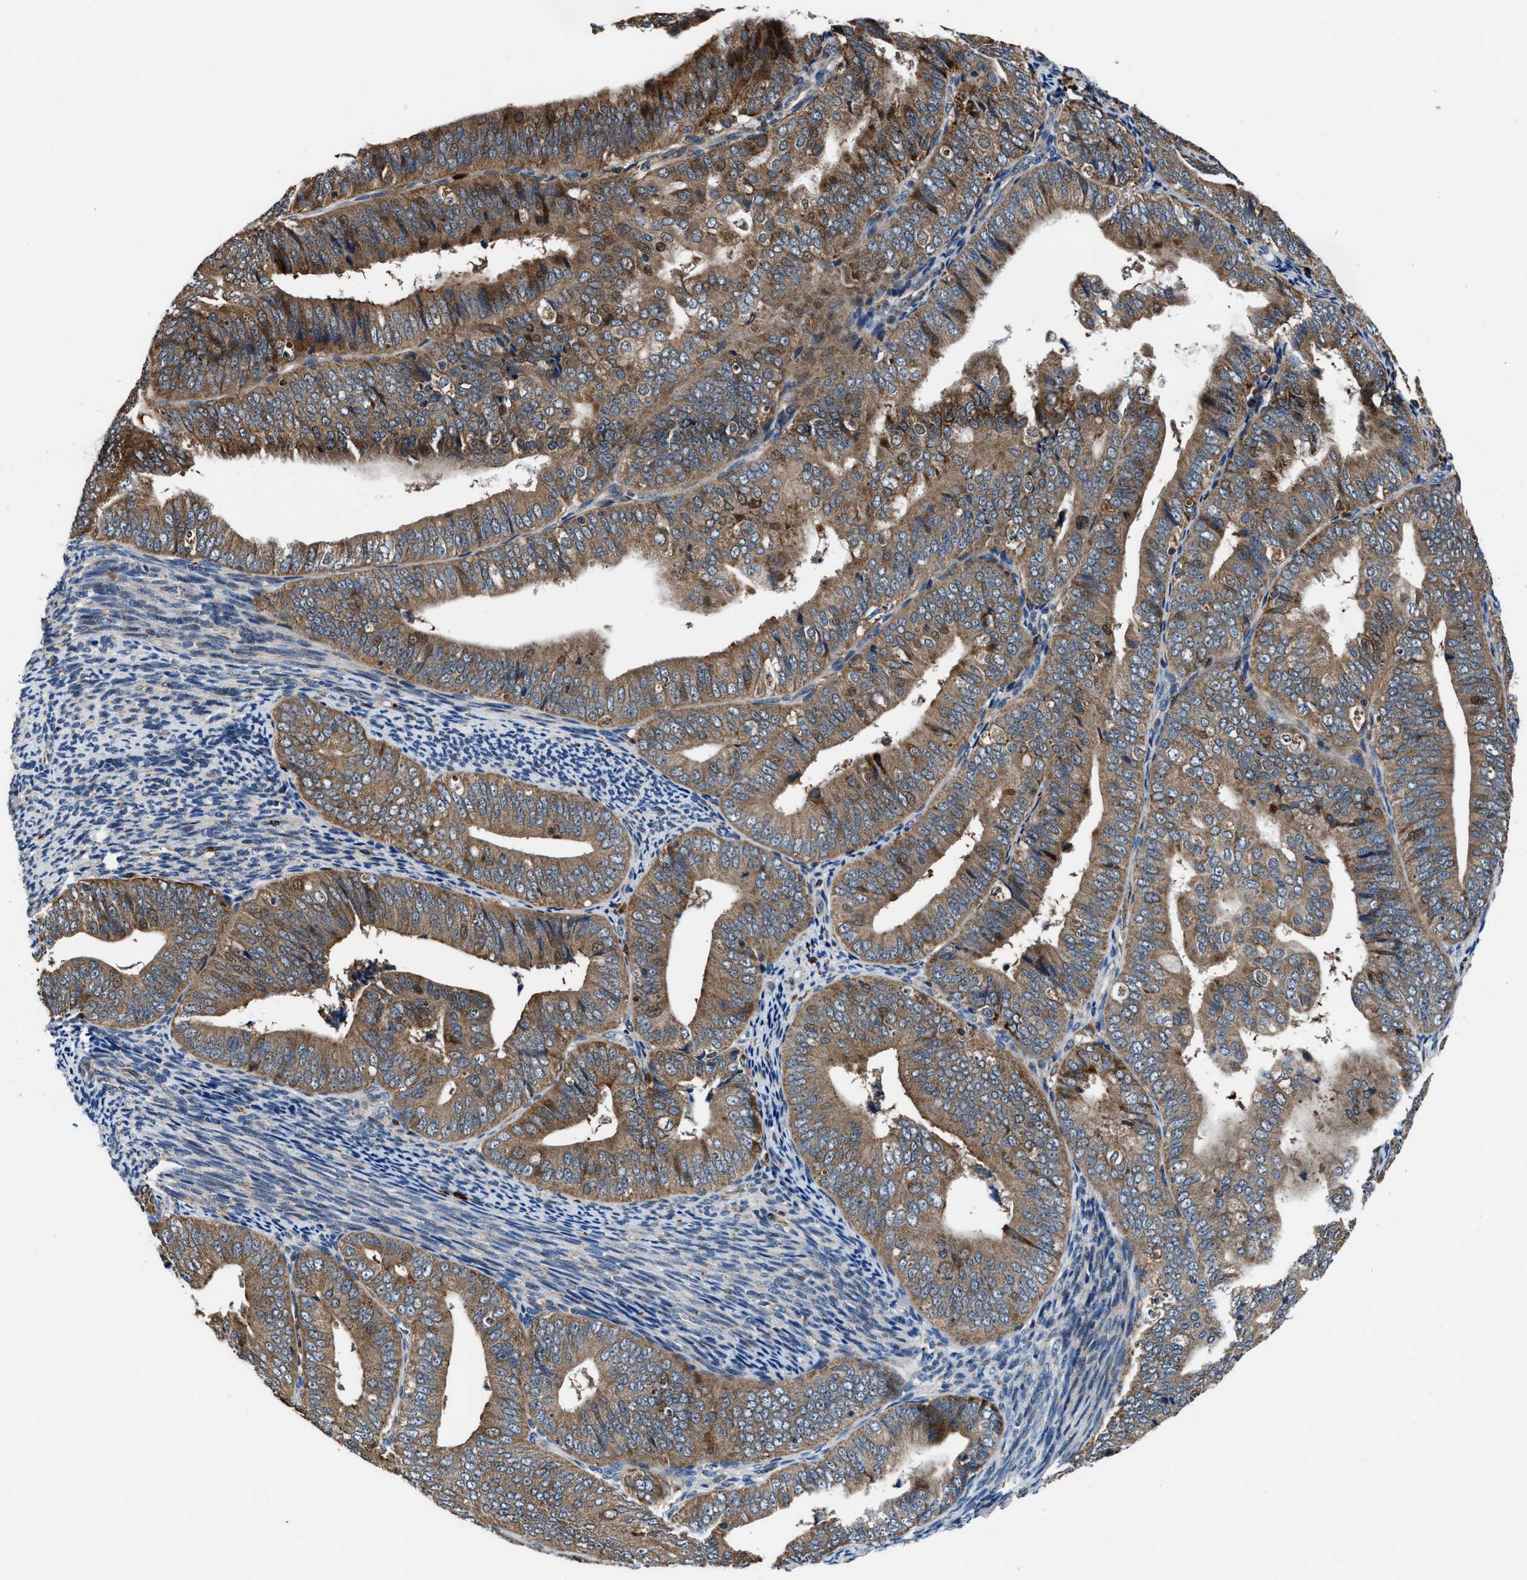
{"staining": {"intensity": "moderate", "quantity": ">75%", "location": "cytoplasmic/membranous"}, "tissue": "endometrial cancer", "cell_type": "Tumor cells", "image_type": "cancer", "snomed": [{"axis": "morphology", "description": "Adenocarcinoma, NOS"}, {"axis": "topography", "description": "Endometrium"}], "caption": "The photomicrograph demonstrates staining of endometrial adenocarcinoma, revealing moderate cytoplasmic/membranous protein positivity (brown color) within tumor cells.", "gene": "FAM221A", "patient": {"sex": "female", "age": 63}}